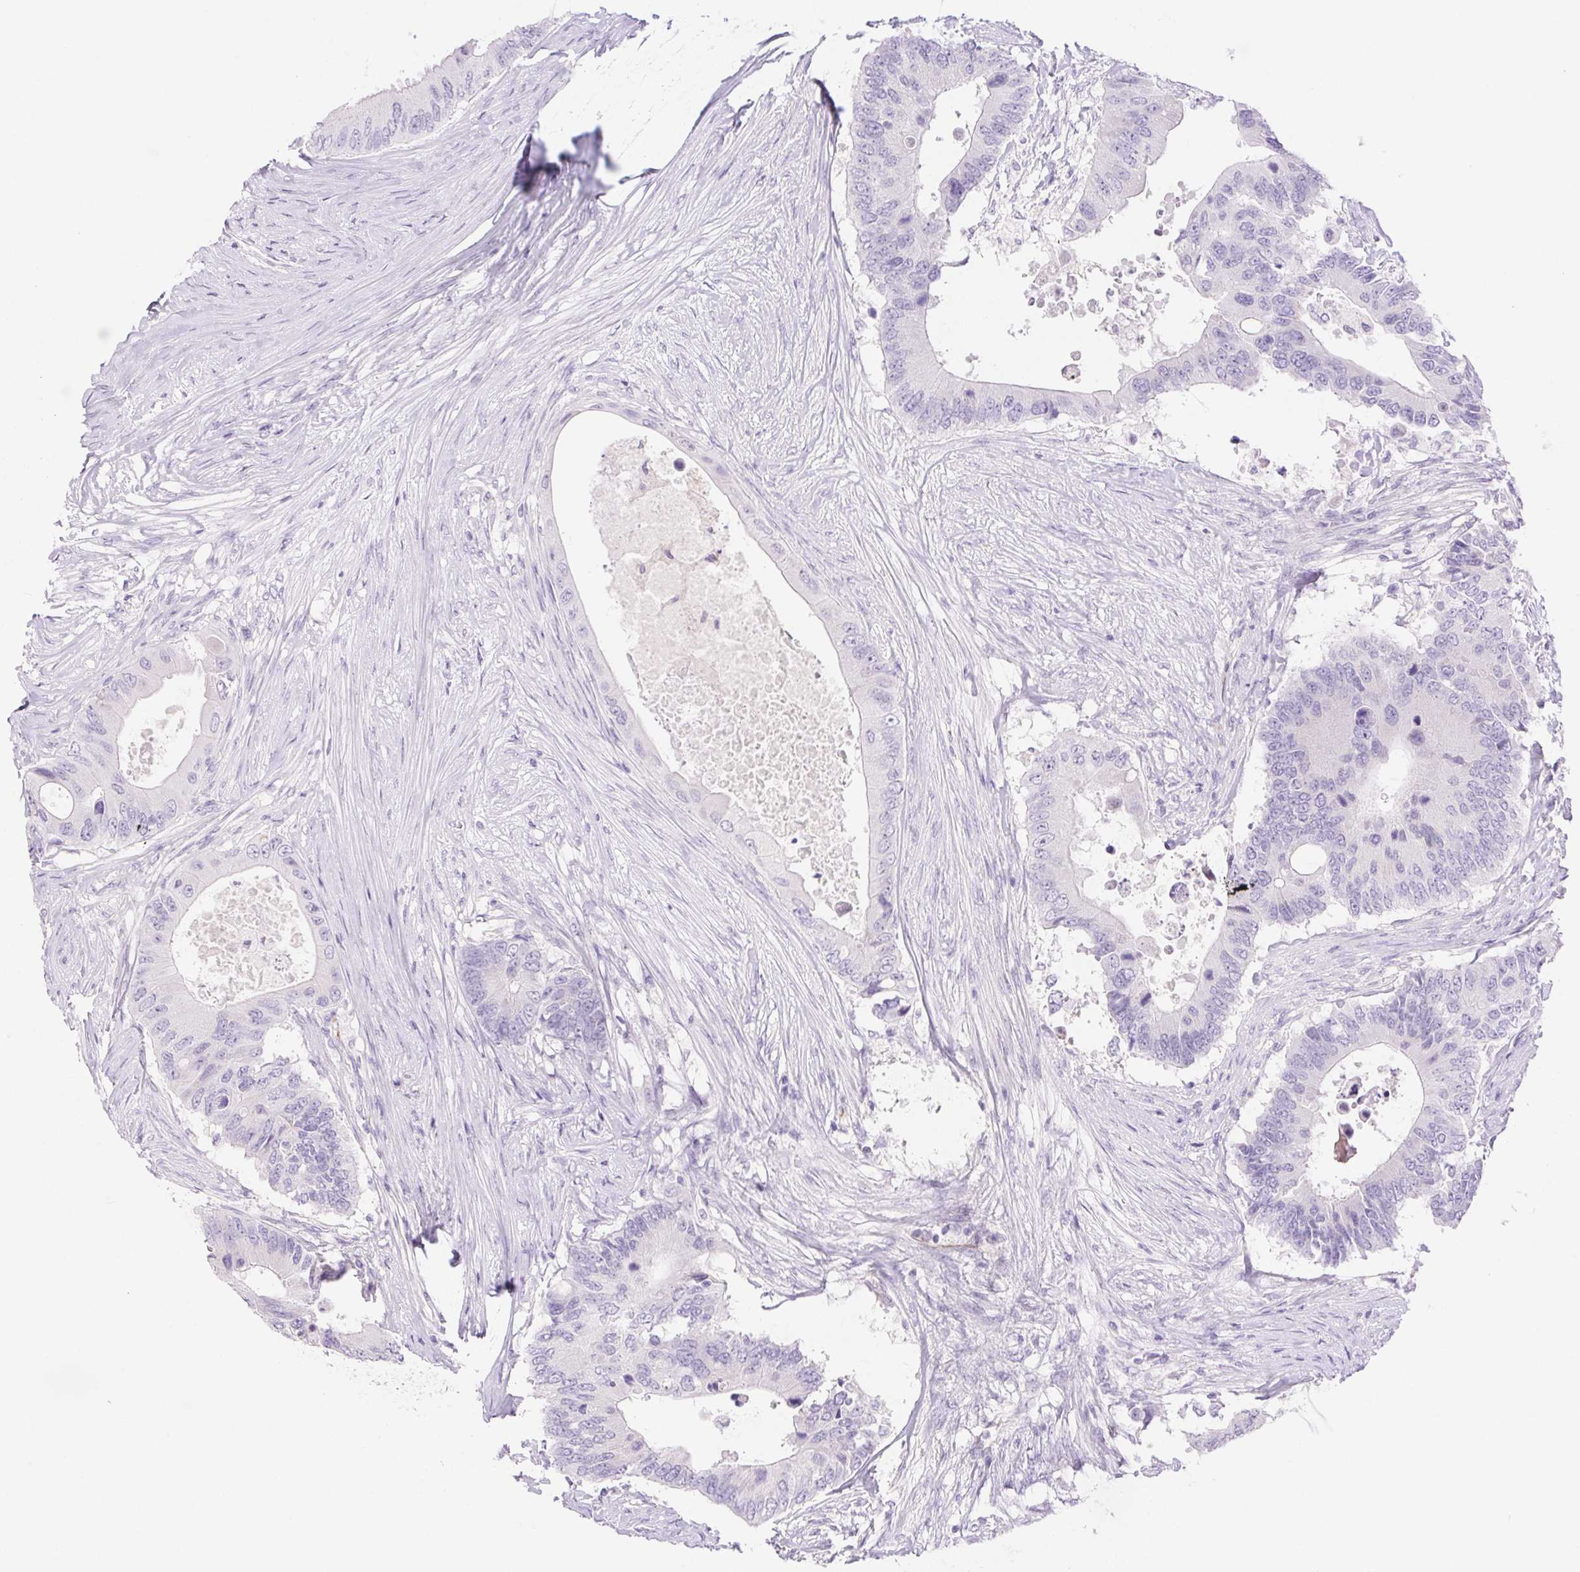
{"staining": {"intensity": "negative", "quantity": "none", "location": "none"}, "tissue": "colorectal cancer", "cell_type": "Tumor cells", "image_type": "cancer", "snomed": [{"axis": "morphology", "description": "Adenocarcinoma, NOS"}, {"axis": "topography", "description": "Colon"}], "caption": "This is a micrograph of IHC staining of colorectal cancer, which shows no staining in tumor cells.", "gene": "ERP27", "patient": {"sex": "male", "age": 71}}